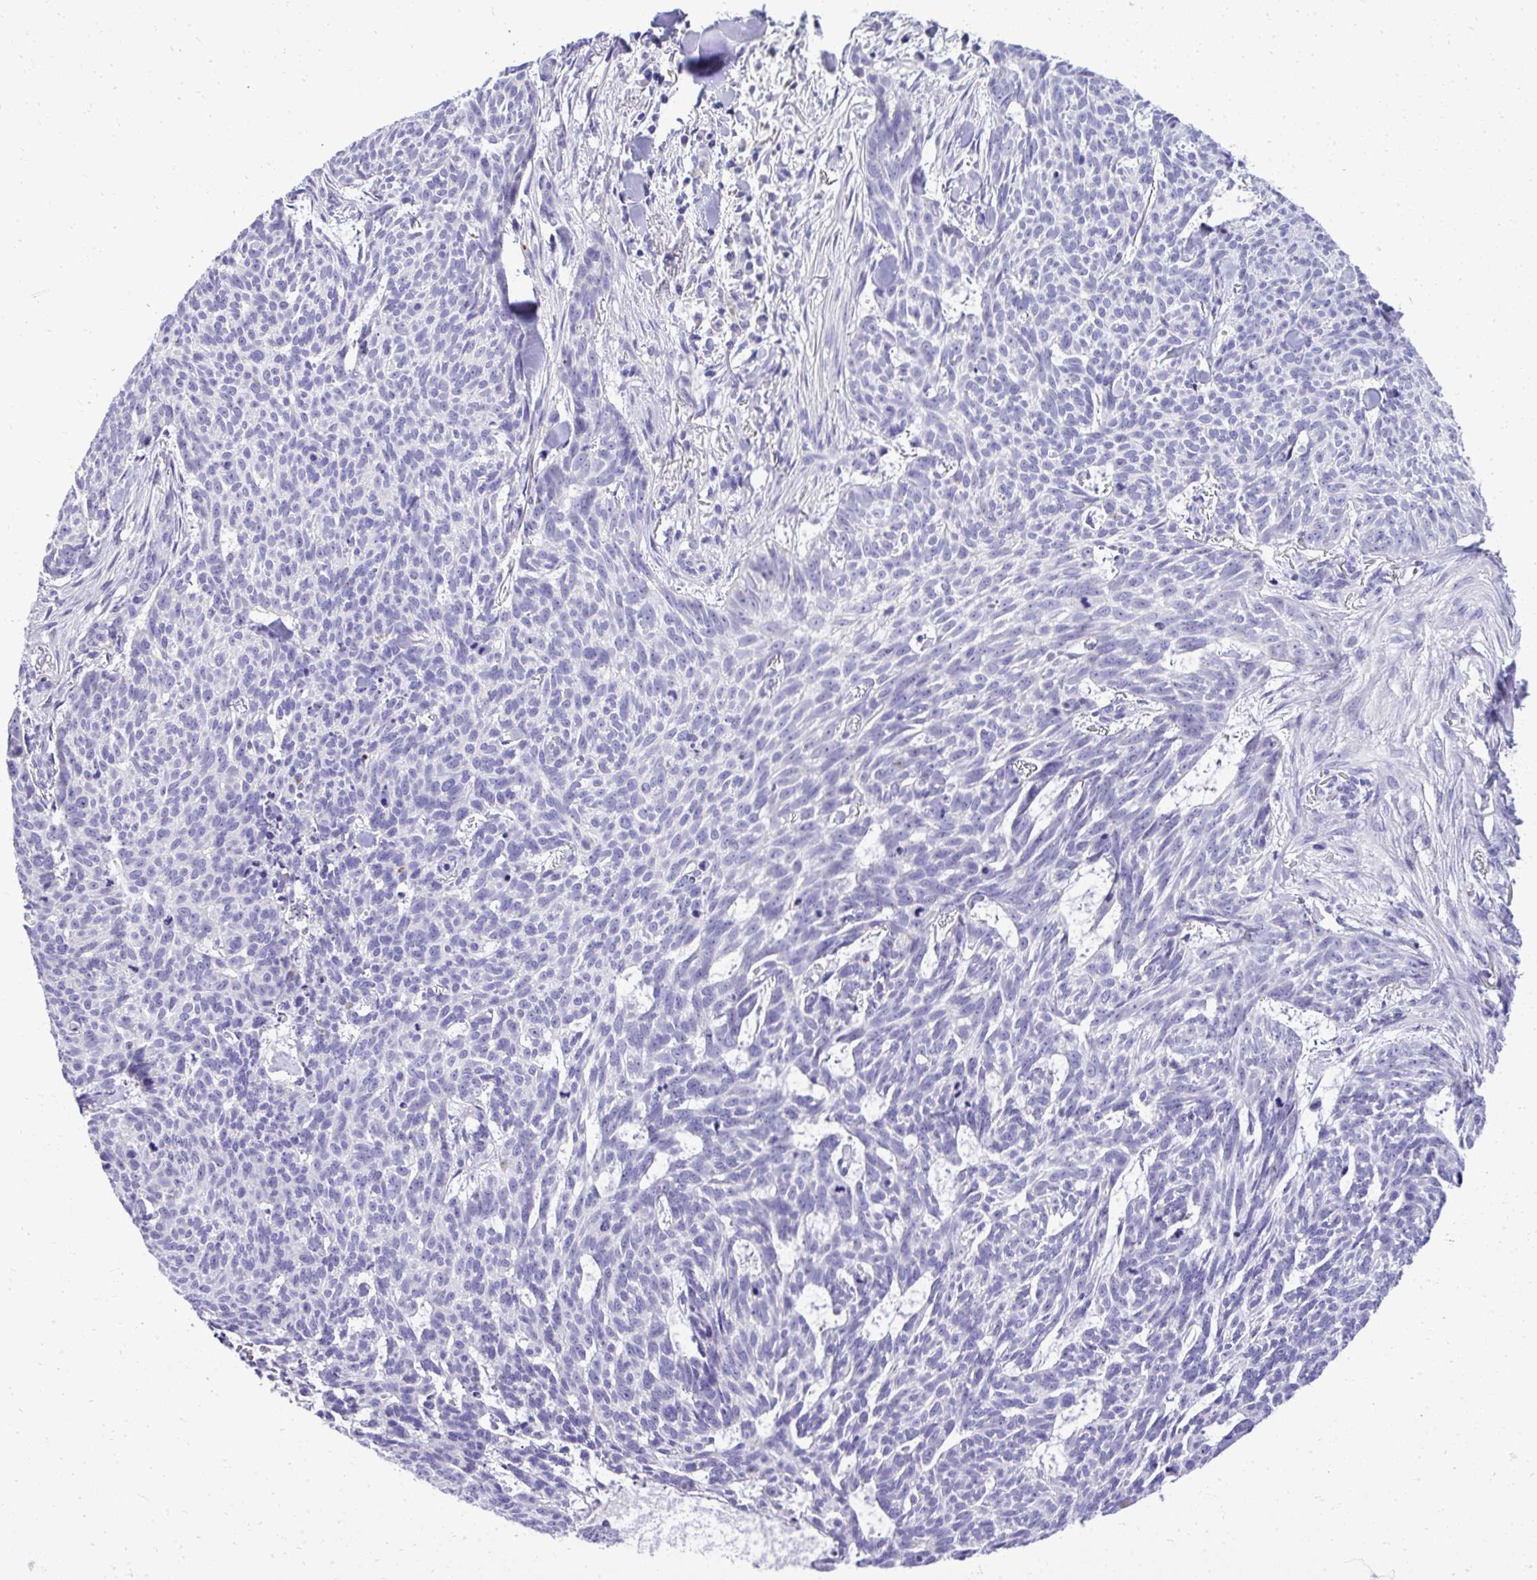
{"staining": {"intensity": "negative", "quantity": "none", "location": "none"}, "tissue": "skin cancer", "cell_type": "Tumor cells", "image_type": "cancer", "snomed": [{"axis": "morphology", "description": "Basal cell carcinoma"}, {"axis": "topography", "description": "Skin"}], "caption": "The histopathology image displays no staining of tumor cells in skin cancer.", "gene": "ST6GALNAC3", "patient": {"sex": "female", "age": 93}}